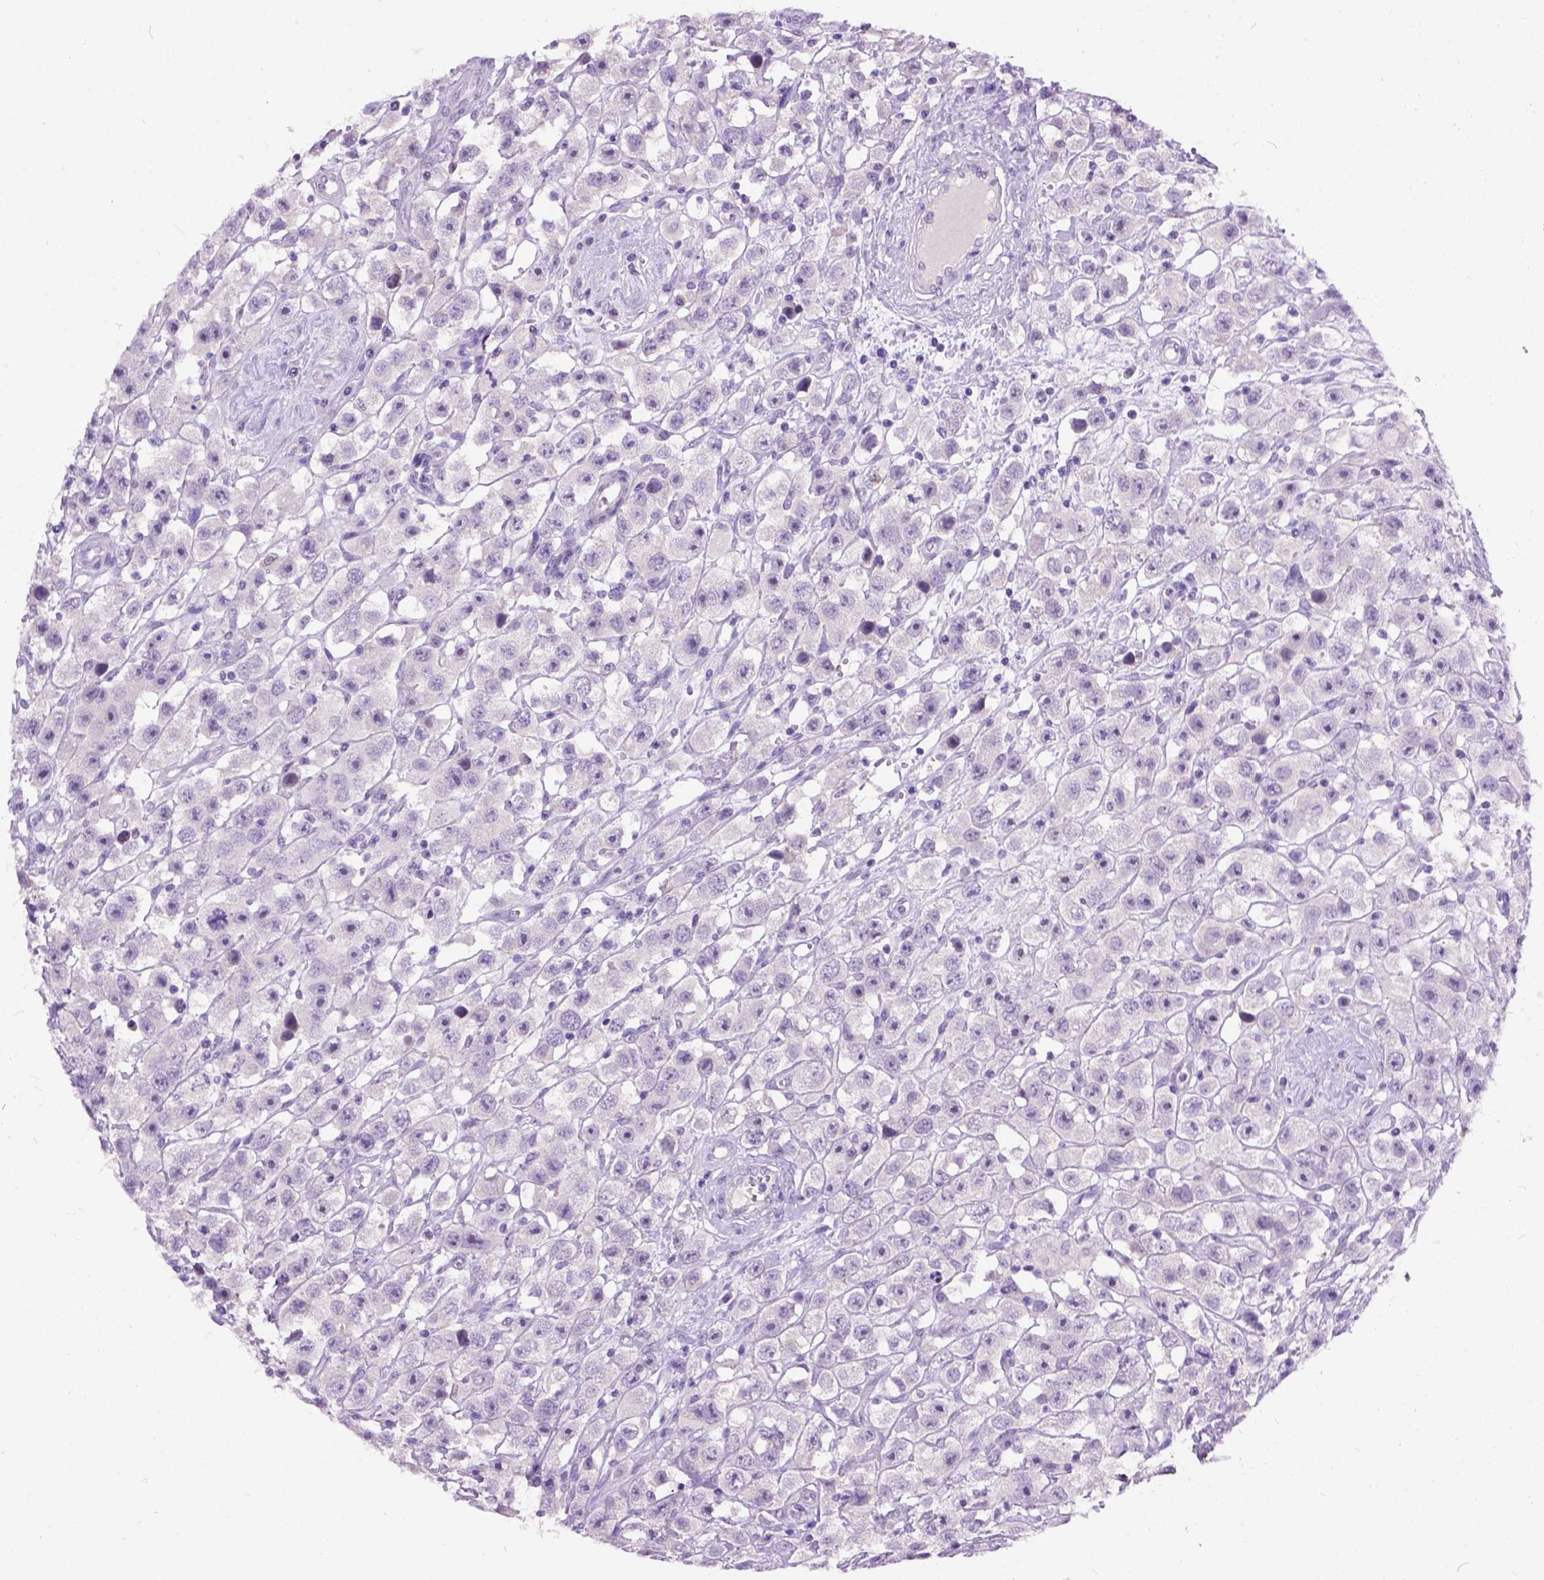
{"staining": {"intensity": "negative", "quantity": "none", "location": "none"}, "tissue": "testis cancer", "cell_type": "Tumor cells", "image_type": "cancer", "snomed": [{"axis": "morphology", "description": "Seminoma, NOS"}, {"axis": "topography", "description": "Testis"}], "caption": "This histopathology image is of testis seminoma stained with IHC to label a protein in brown with the nuclei are counter-stained blue. There is no expression in tumor cells.", "gene": "MAPT", "patient": {"sex": "male", "age": 45}}